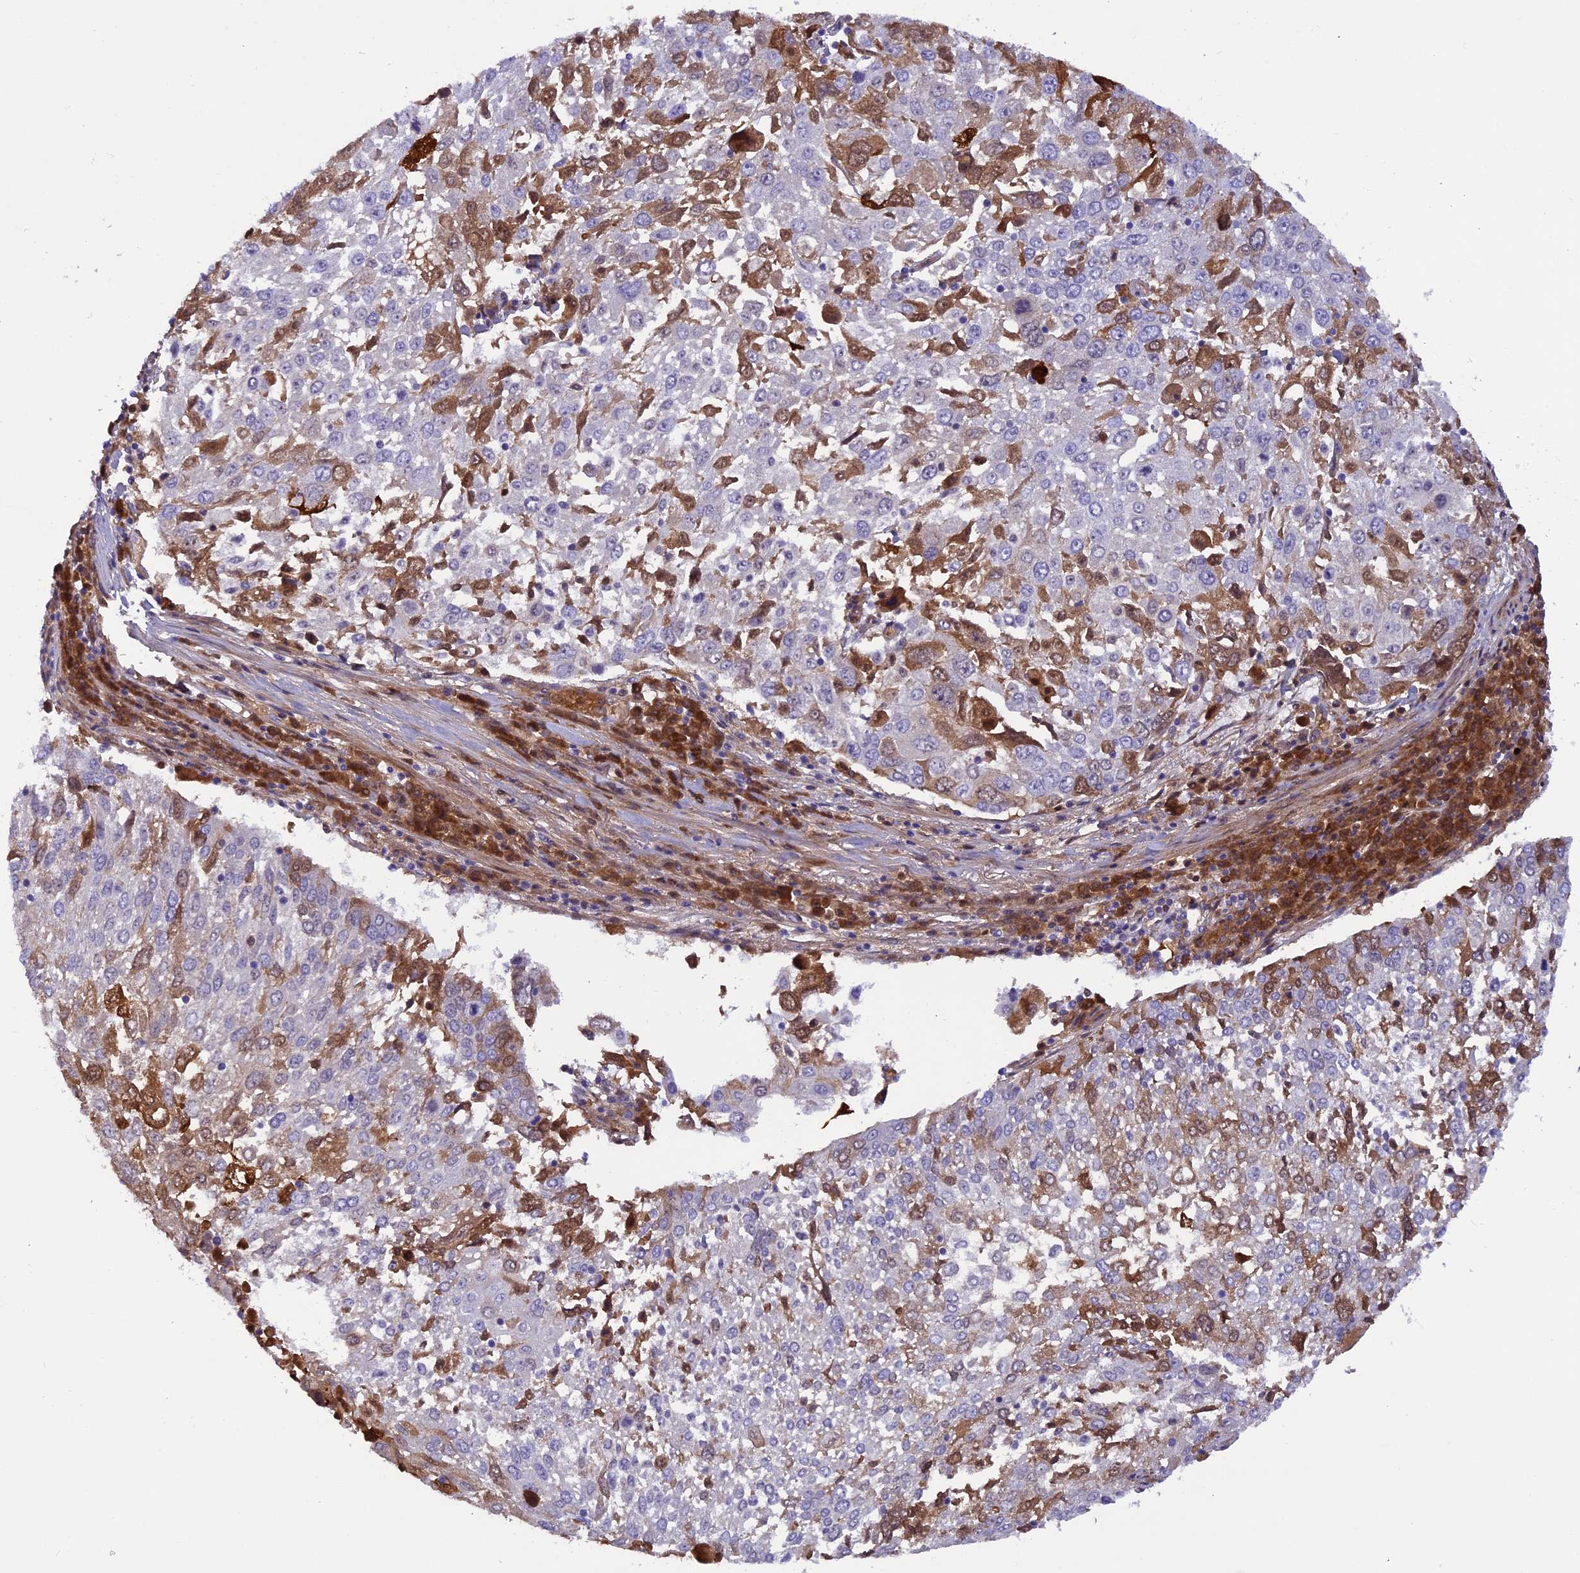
{"staining": {"intensity": "moderate", "quantity": "<25%", "location": "cytoplasmic/membranous"}, "tissue": "lung cancer", "cell_type": "Tumor cells", "image_type": "cancer", "snomed": [{"axis": "morphology", "description": "Squamous cell carcinoma, NOS"}, {"axis": "topography", "description": "Lung"}], "caption": "Lung cancer stained for a protein (brown) demonstrates moderate cytoplasmic/membranous positive staining in approximately <25% of tumor cells.", "gene": "LOXL1", "patient": {"sex": "male", "age": 65}}